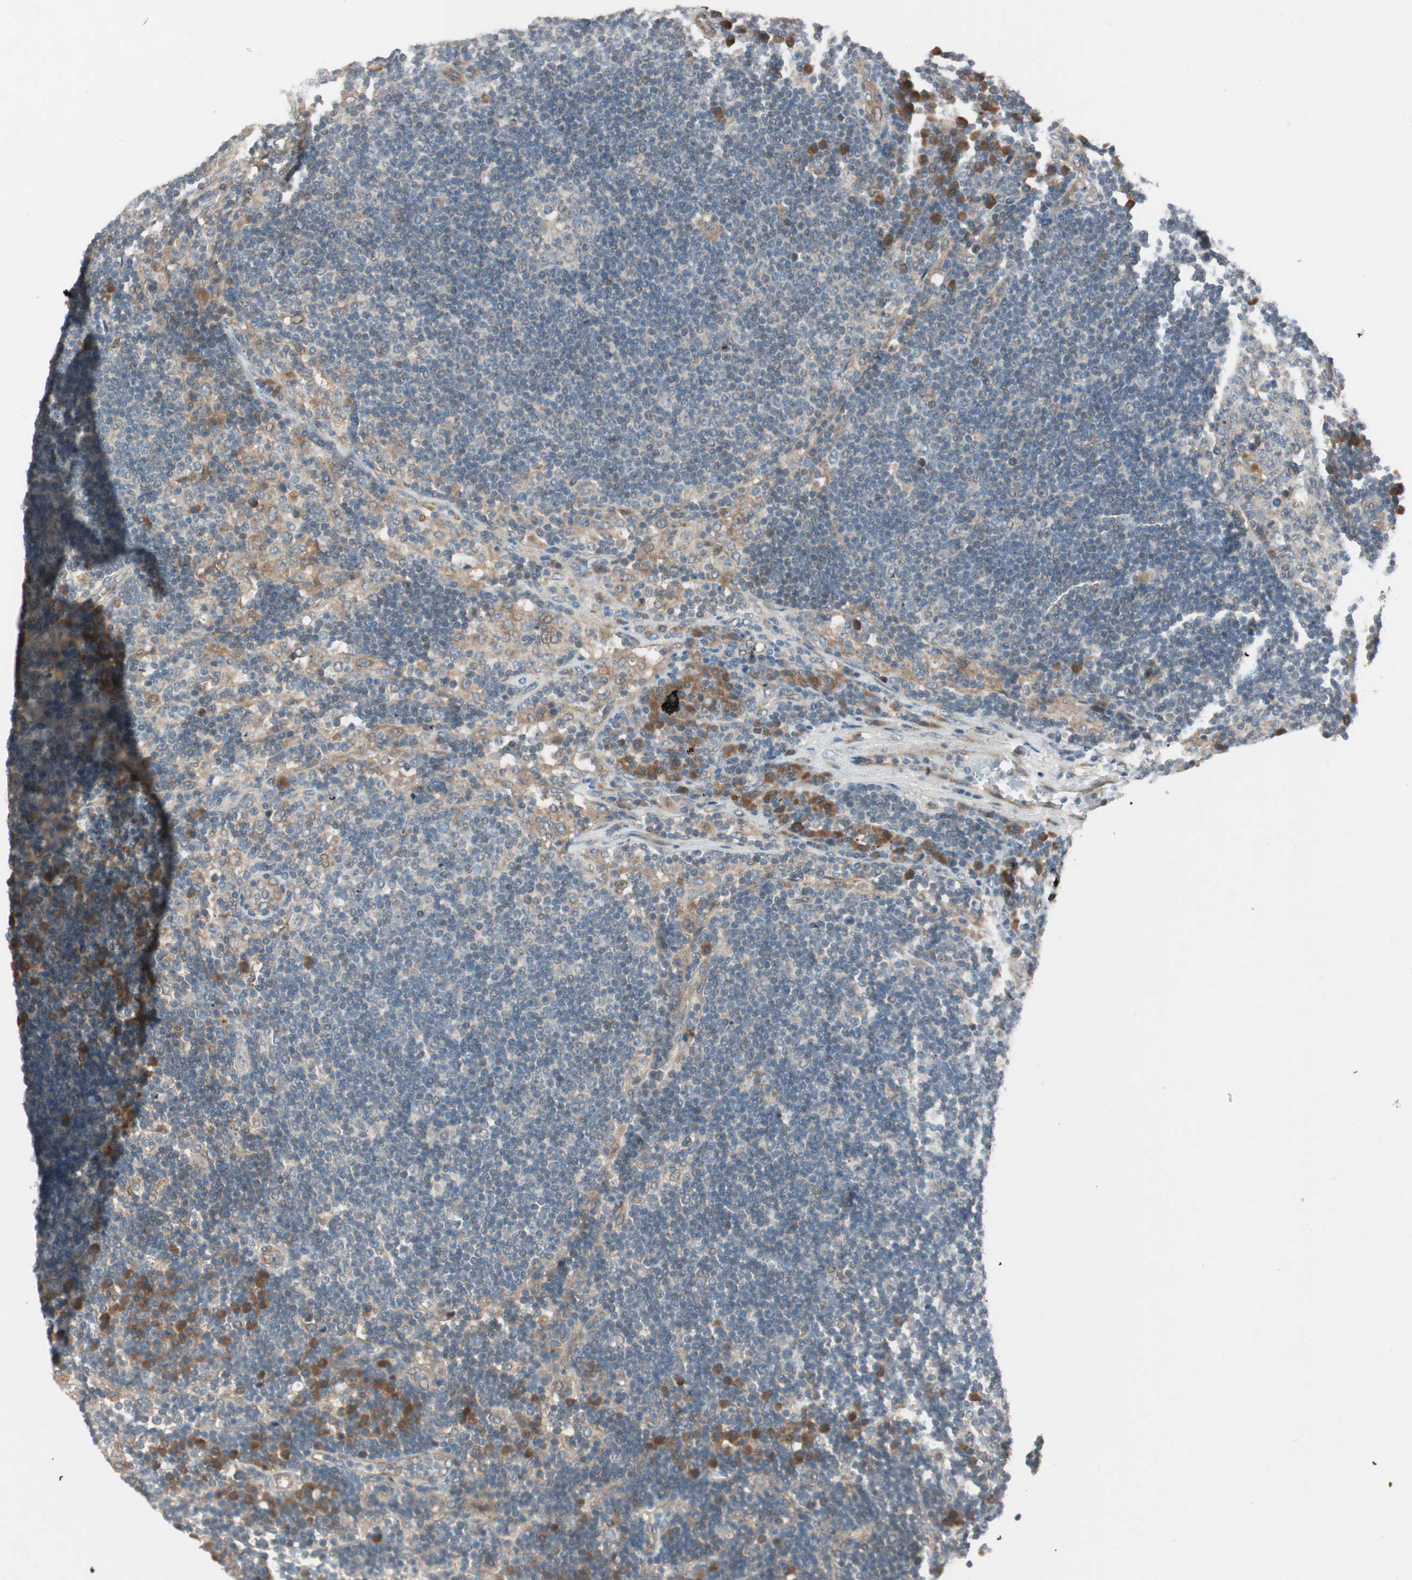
{"staining": {"intensity": "weak", "quantity": "25%-75%", "location": "cytoplasmic/membranous"}, "tissue": "lymph node", "cell_type": "Germinal center cells", "image_type": "normal", "snomed": [{"axis": "morphology", "description": "Normal tissue, NOS"}, {"axis": "morphology", "description": "Squamous cell carcinoma, metastatic, NOS"}, {"axis": "topography", "description": "Lymph node"}], "caption": "The photomicrograph exhibits staining of benign lymph node, revealing weak cytoplasmic/membranous protein staining (brown color) within germinal center cells.", "gene": "NCLN", "patient": {"sex": "female", "age": 53}}